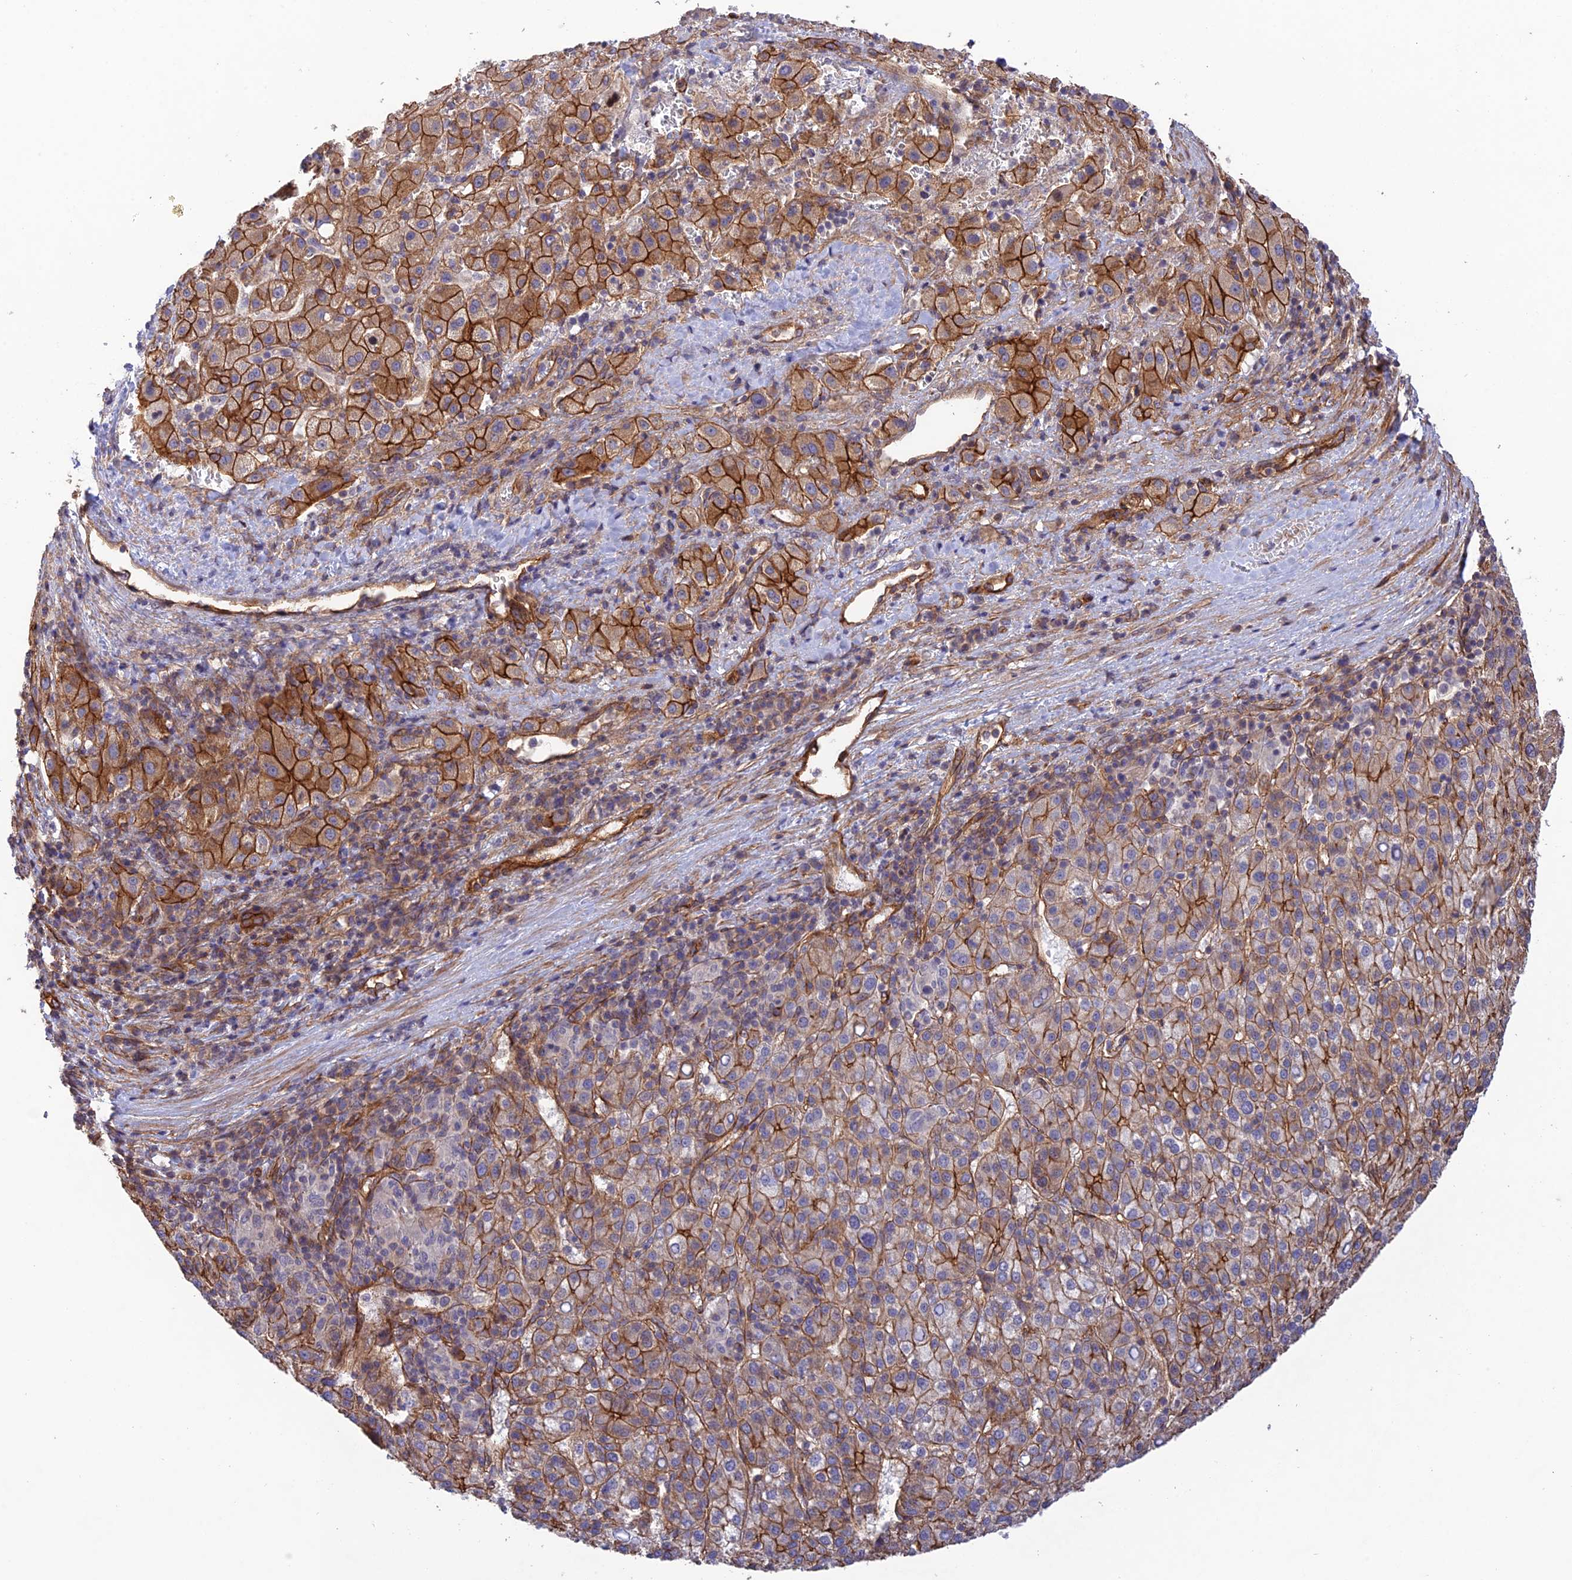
{"staining": {"intensity": "moderate", "quantity": "25%-75%", "location": "cytoplasmic/membranous"}, "tissue": "liver cancer", "cell_type": "Tumor cells", "image_type": "cancer", "snomed": [{"axis": "morphology", "description": "Carcinoma, Hepatocellular, NOS"}, {"axis": "topography", "description": "Liver"}], "caption": "Tumor cells demonstrate moderate cytoplasmic/membranous positivity in about 25%-75% of cells in liver cancer.", "gene": "HOMER2", "patient": {"sex": "female", "age": 58}}